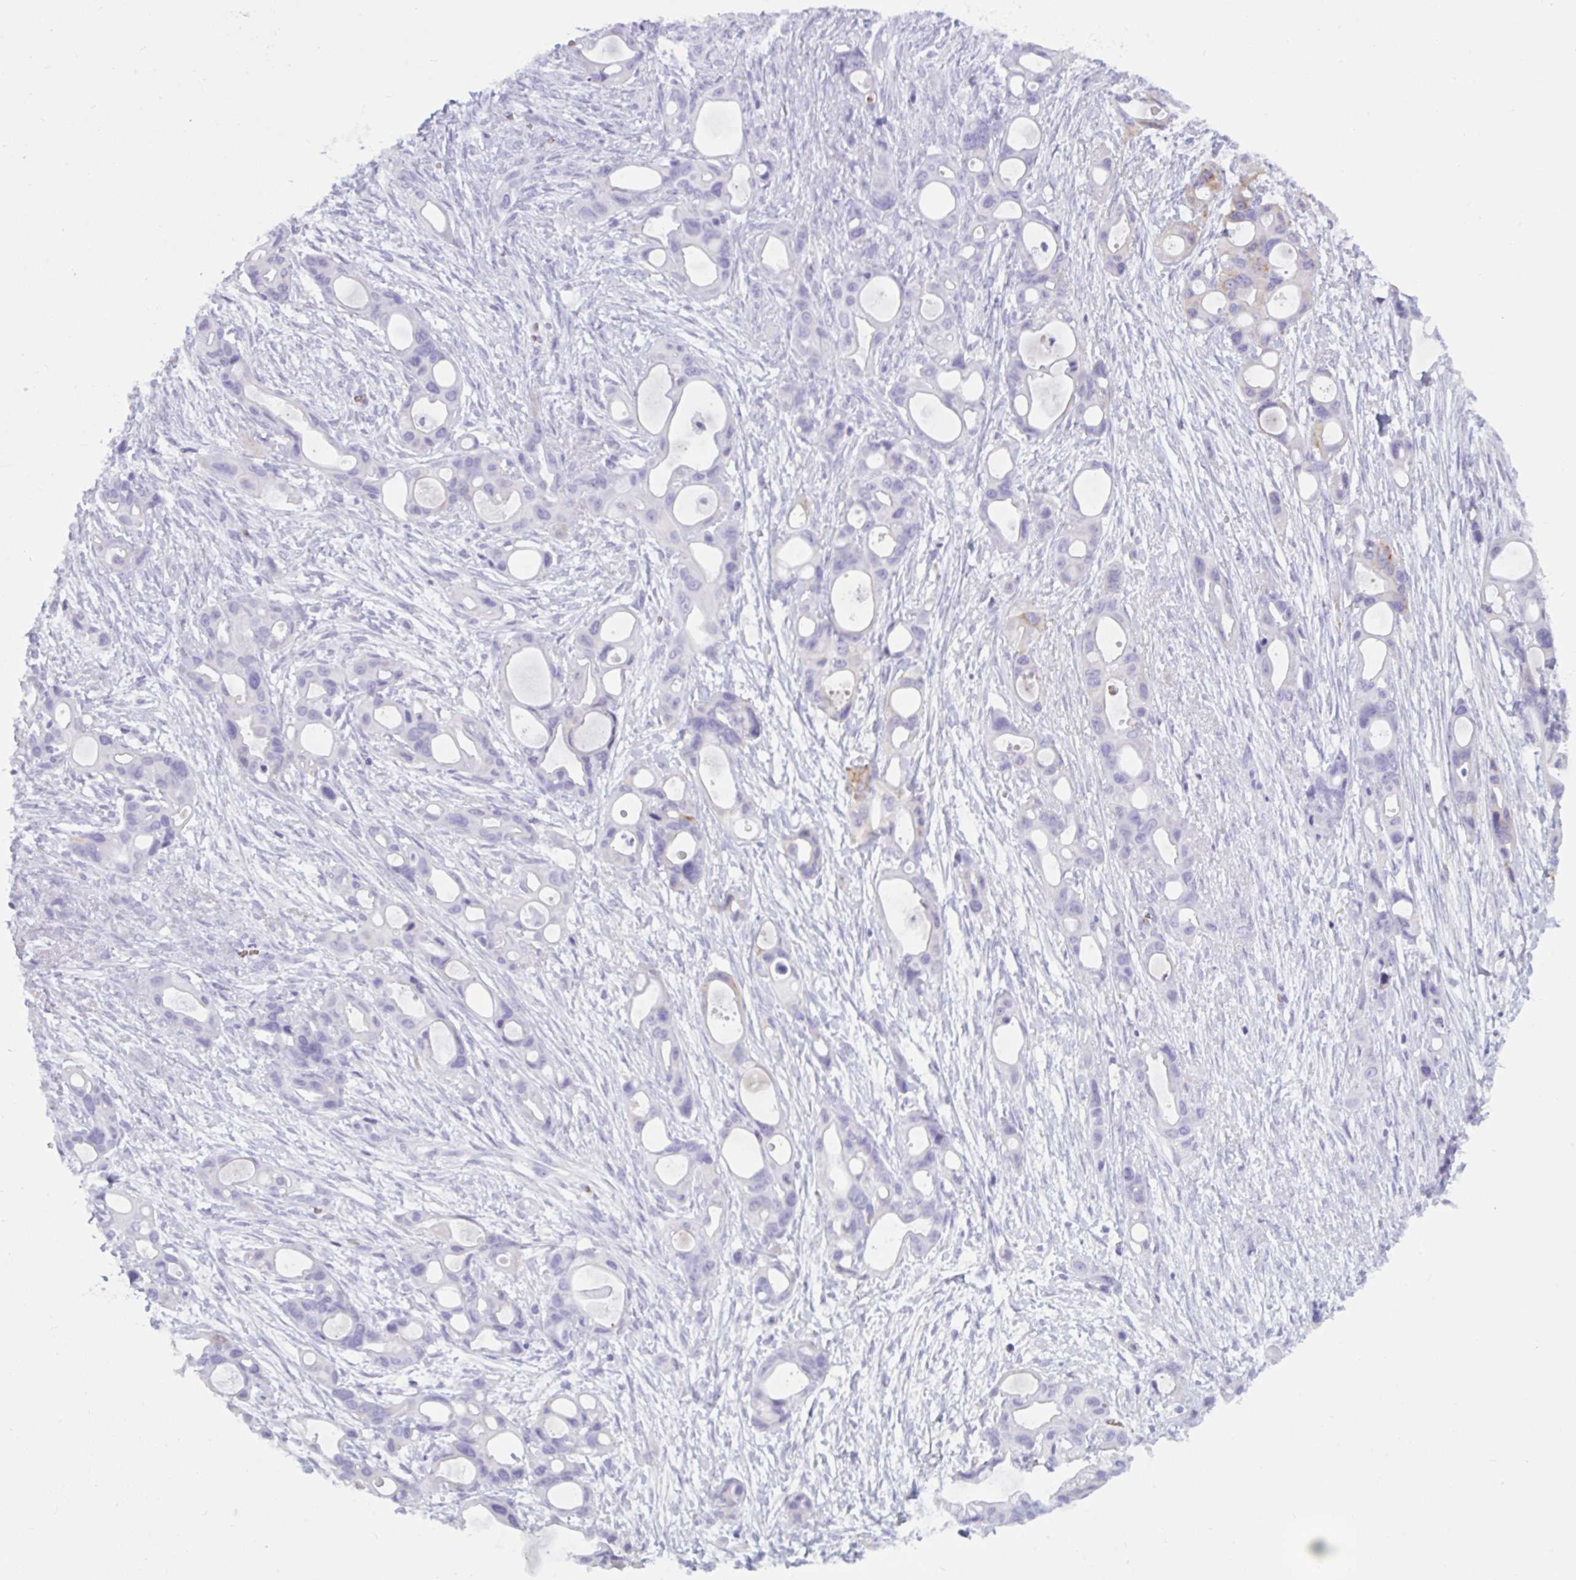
{"staining": {"intensity": "negative", "quantity": "none", "location": "none"}, "tissue": "ovarian cancer", "cell_type": "Tumor cells", "image_type": "cancer", "snomed": [{"axis": "morphology", "description": "Cystadenocarcinoma, mucinous, NOS"}, {"axis": "topography", "description": "Ovary"}], "caption": "Immunohistochemical staining of human ovarian cancer (mucinous cystadenocarcinoma) exhibits no significant staining in tumor cells.", "gene": "SLC2A1", "patient": {"sex": "female", "age": 70}}